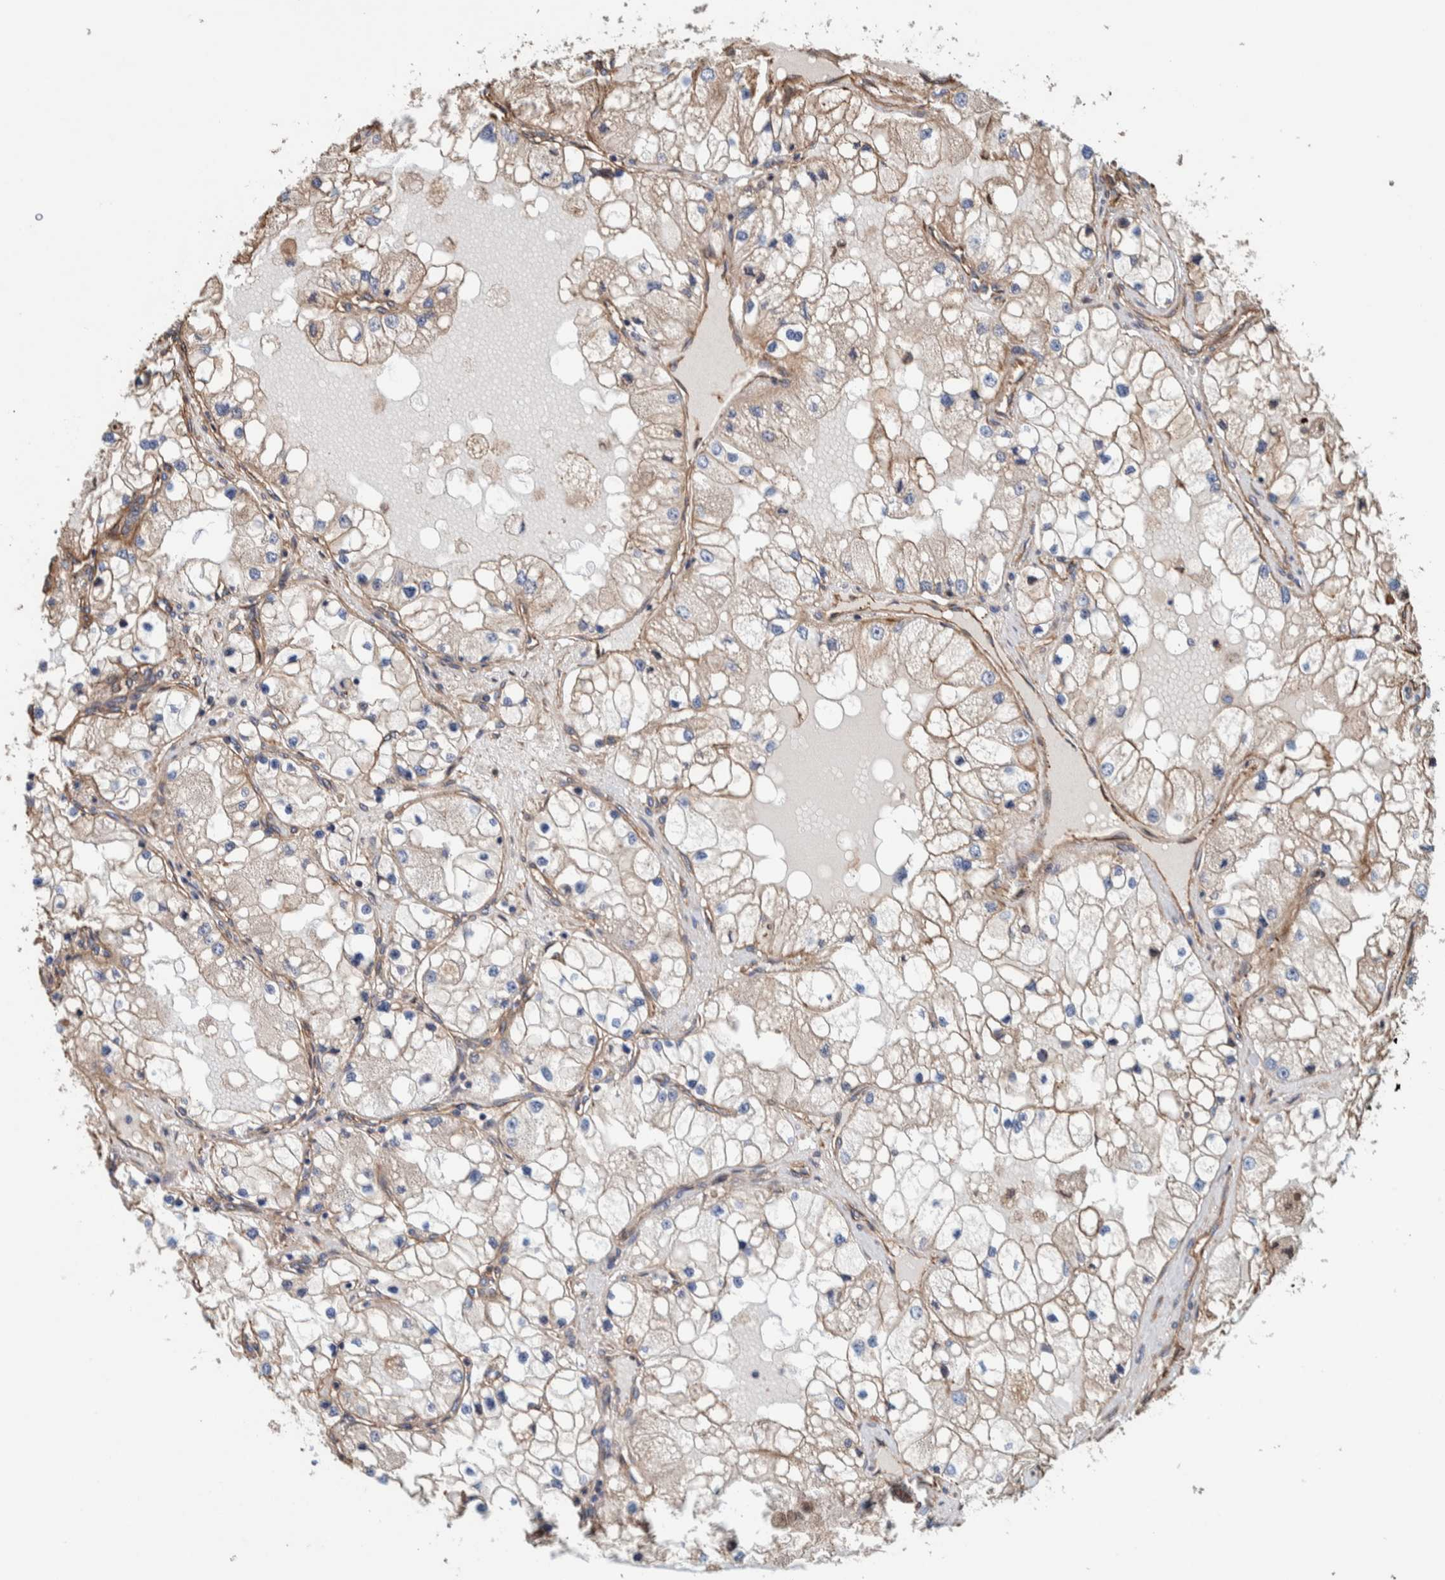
{"staining": {"intensity": "weak", "quantity": "<25%", "location": "cytoplasmic/membranous"}, "tissue": "renal cancer", "cell_type": "Tumor cells", "image_type": "cancer", "snomed": [{"axis": "morphology", "description": "Adenocarcinoma, NOS"}, {"axis": "topography", "description": "Kidney"}], "caption": "Immunohistochemical staining of renal cancer demonstrates no significant expression in tumor cells. The staining was performed using DAB to visualize the protein expression in brown, while the nuclei were stained in blue with hematoxylin (Magnification: 20x).", "gene": "PKD1L1", "patient": {"sex": "male", "age": 68}}